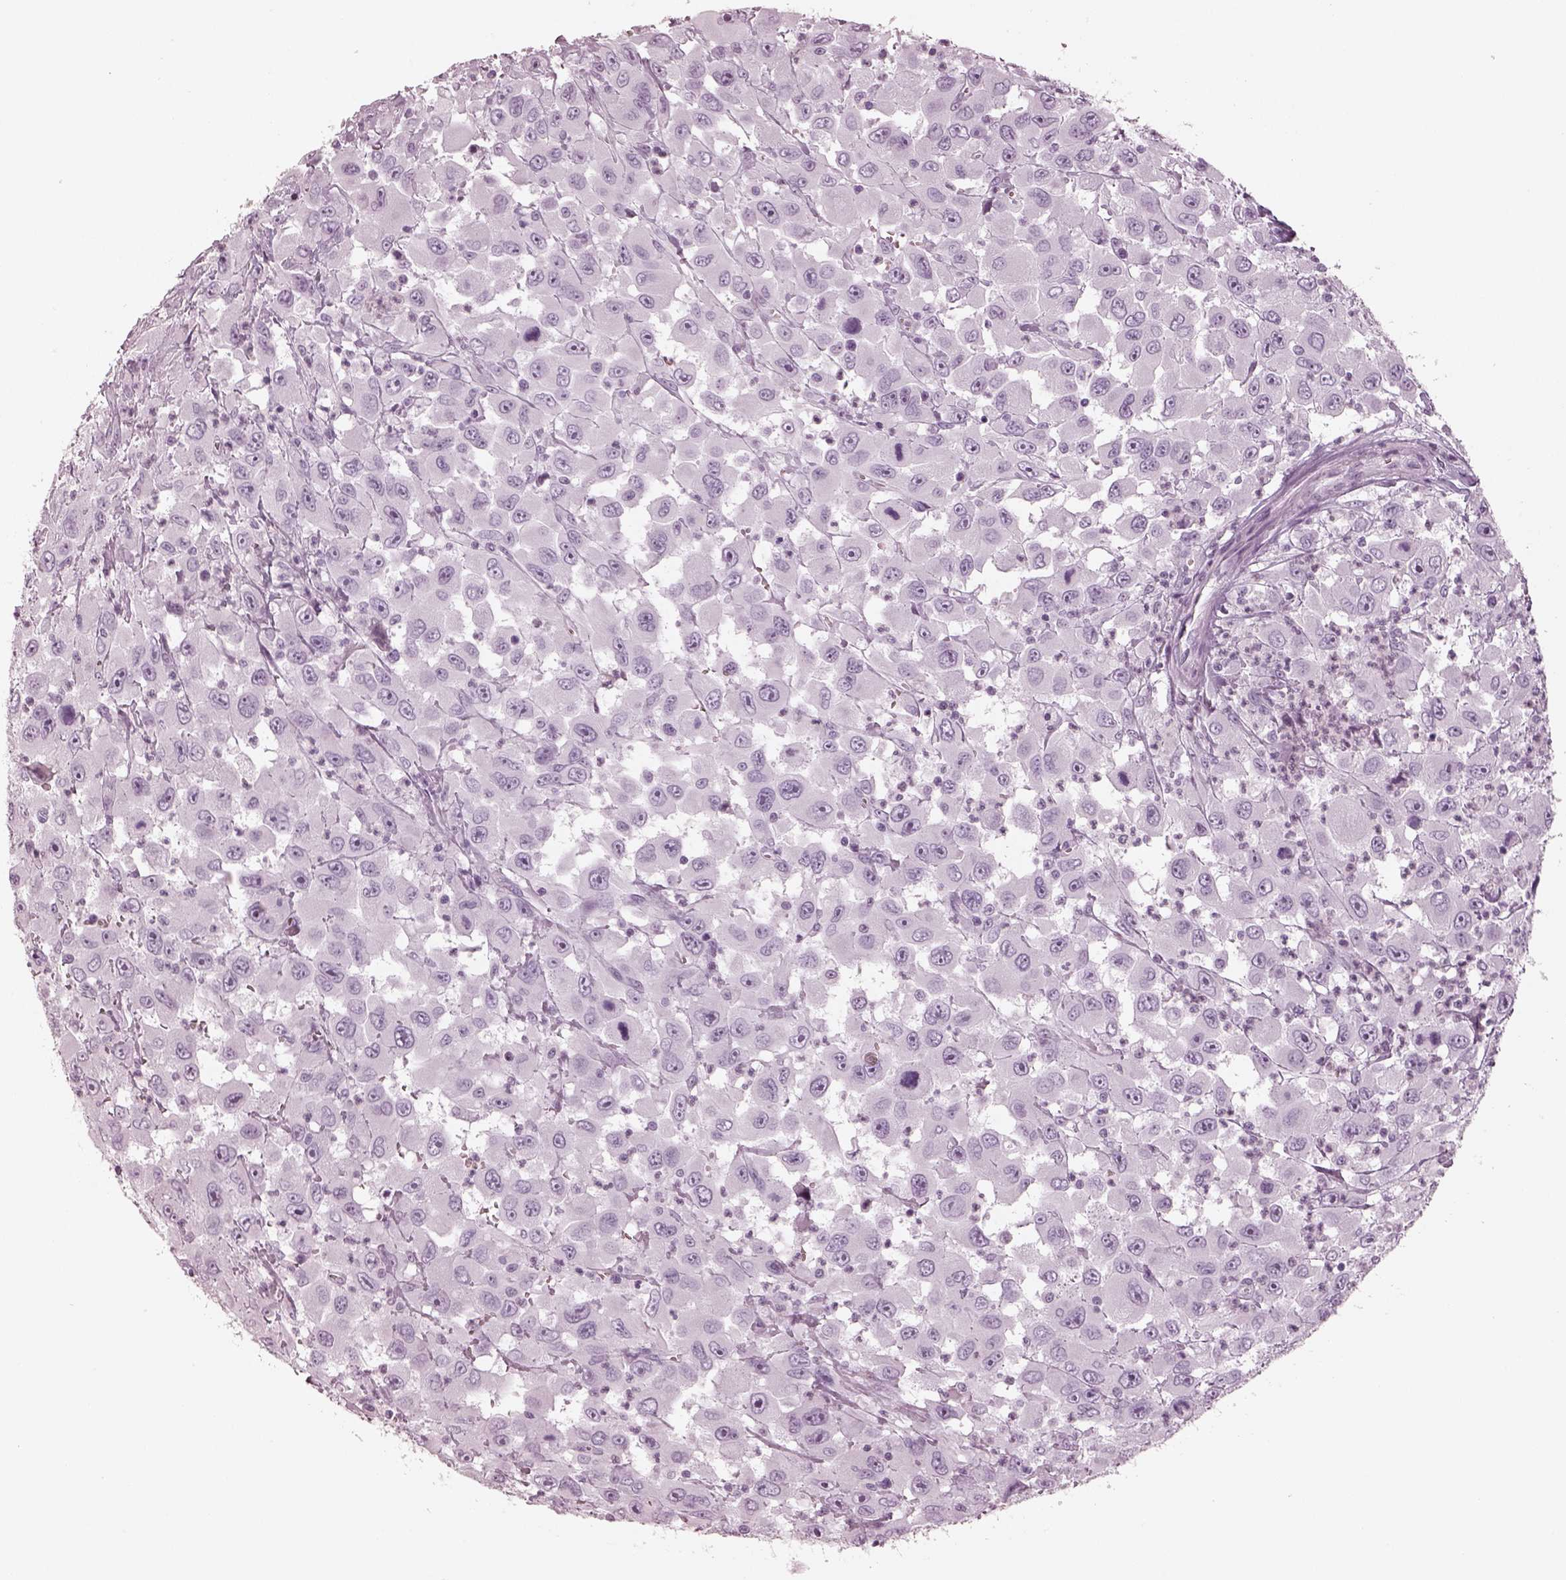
{"staining": {"intensity": "negative", "quantity": "none", "location": "none"}, "tissue": "head and neck cancer", "cell_type": "Tumor cells", "image_type": "cancer", "snomed": [{"axis": "morphology", "description": "Squamous cell carcinoma, NOS"}, {"axis": "morphology", "description": "Squamous cell carcinoma, metastatic, NOS"}, {"axis": "topography", "description": "Oral tissue"}, {"axis": "topography", "description": "Head-Neck"}], "caption": "The image exhibits no staining of tumor cells in head and neck cancer (metastatic squamous cell carcinoma).", "gene": "OPN4", "patient": {"sex": "female", "age": 85}}